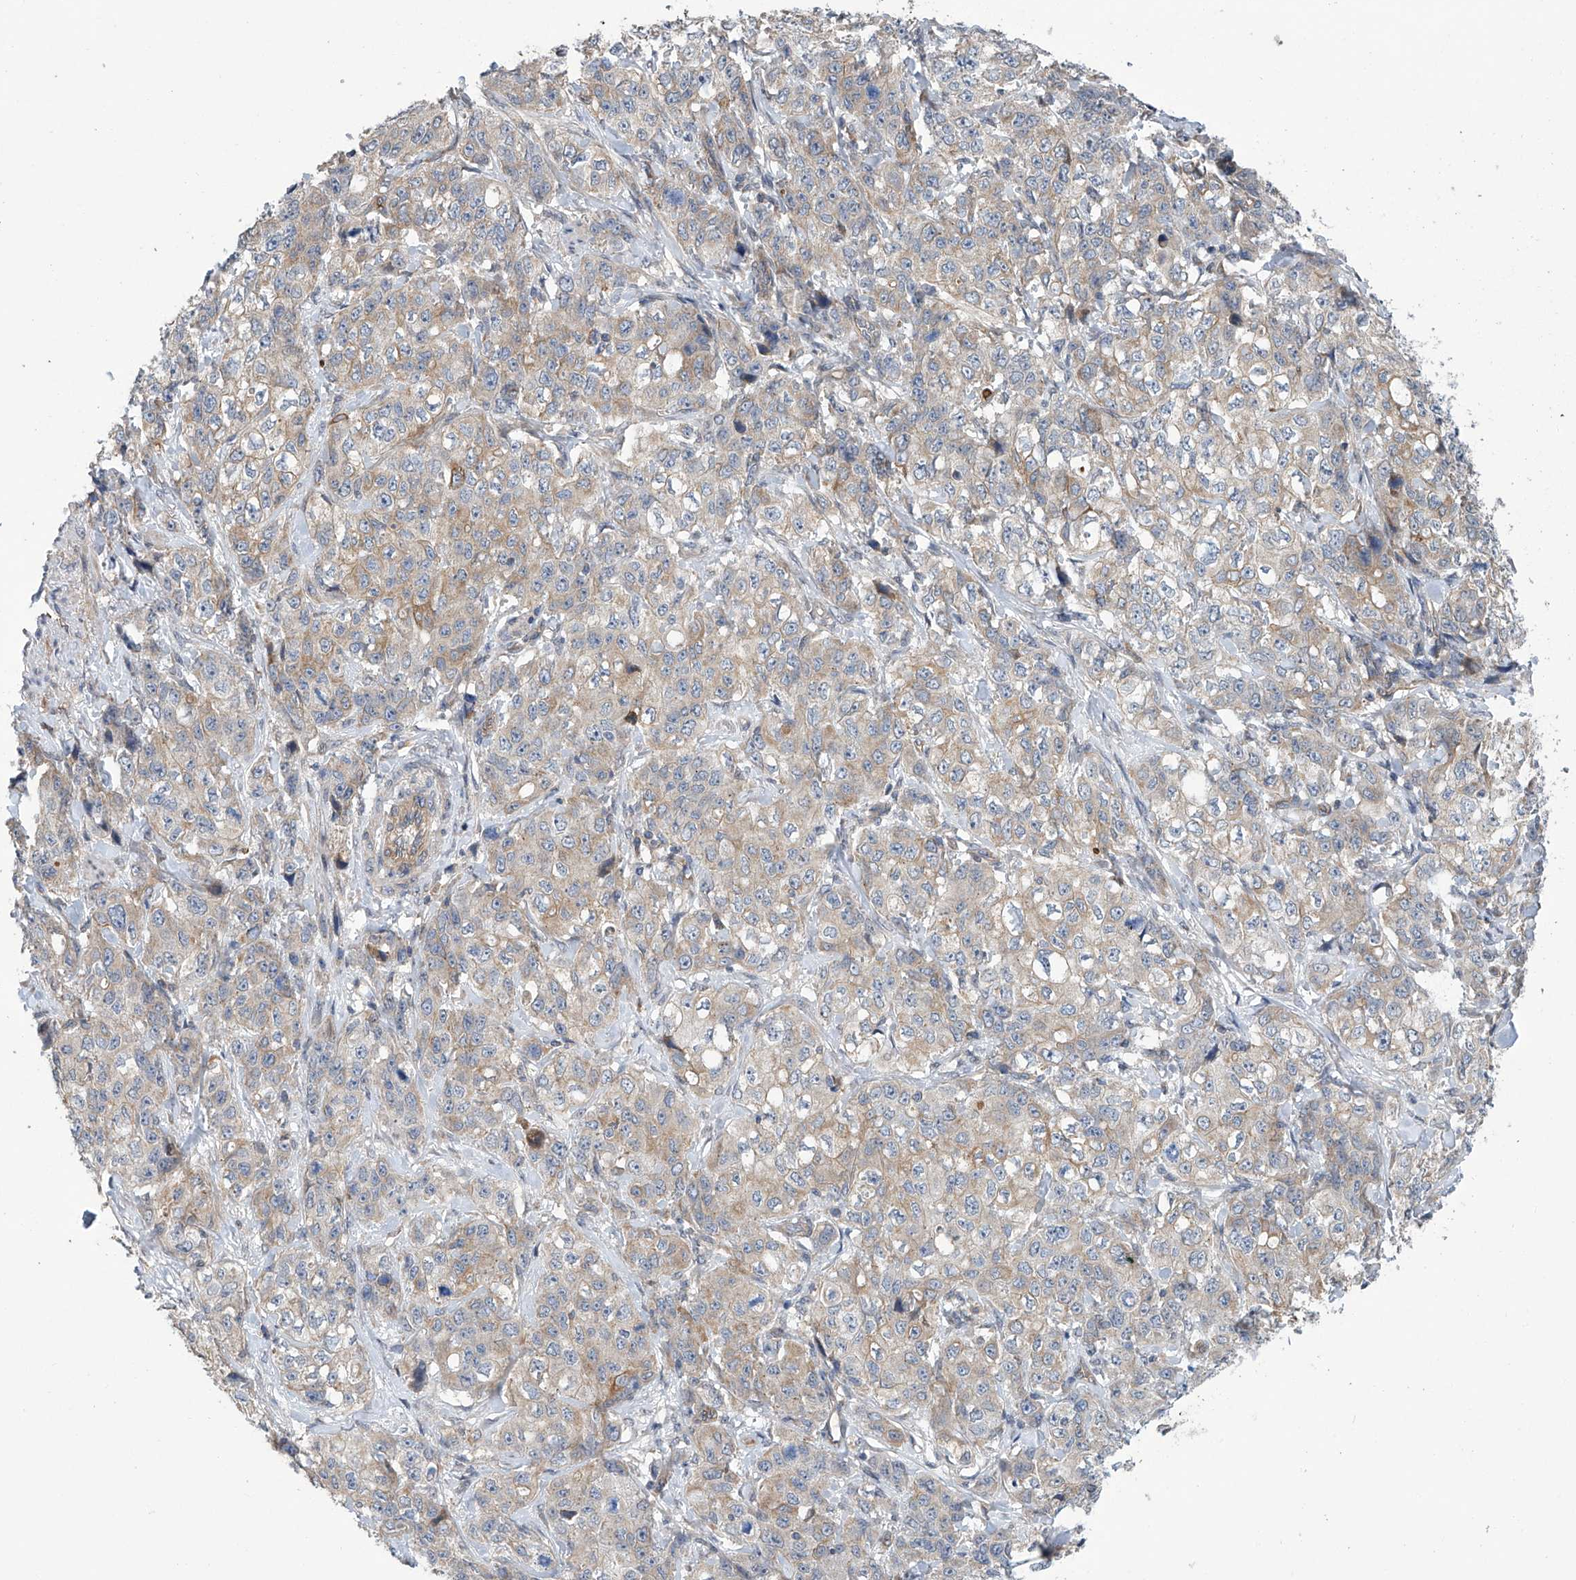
{"staining": {"intensity": "weak", "quantity": "<25%", "location": "cytoplasmic/membranous"}, "tissue": "stomach cancer", "cell_type": "Tumor cells", "image_type": "cancer", "snomed": [{"axis": "morphology", "description": "Adenocarcinoma, NOS"}, {"axis": "topography", "description": "Stomach"}], "caption": "The image shows no significant staining in tumor cells of stomach cancer. The staining was performed using DAB to visualize the protein expression in brown, while the nuclei were stained in blue with hematoxylin (Magnification: 20x).", "gene": "EIF2D", "patient": {"sex": "male", "age": 48}}